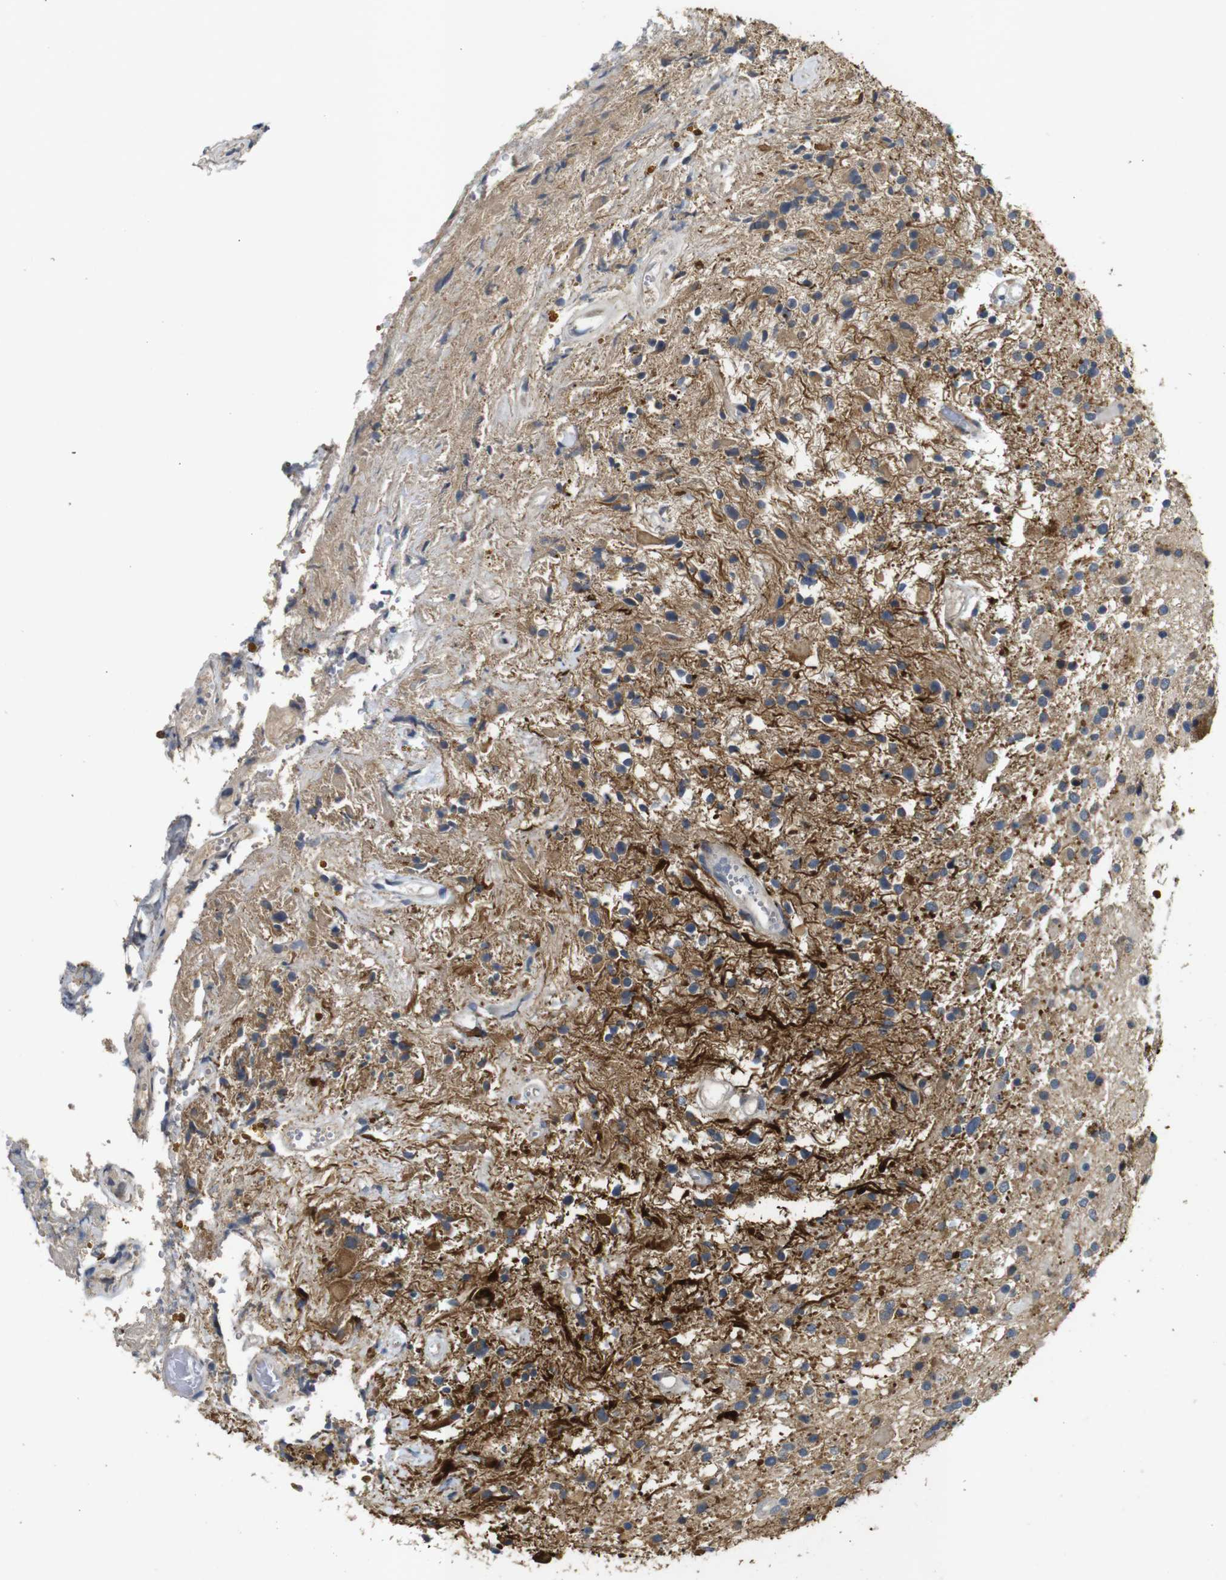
{"staining": {"intensity": "weak", "quantity": ">75%", "location": "cytoplasmic/membranous"}, "tissue": "glioma", "cell_type": "Tumor cells", "image_type": "cancer", "snomed": [{"axis": "morphology", "description": "Glioma, malignant, High grade"}, {"axis": "topography", "description": "Brain"}], "caption": "A high-resolution micrograph shows IHC staining of malignant glioma (high-grade), which exhibits weak cytoplasmic/membranous expression in approximately >75% of tumor cells. The staining was performed using DAB to visualize the protein expression in brown, while the nuclei were stained in blue with hematoxylin (Magnification: 20x).", "gene": "MAGI2", "patient": {"sex": "male", "age": 33}}